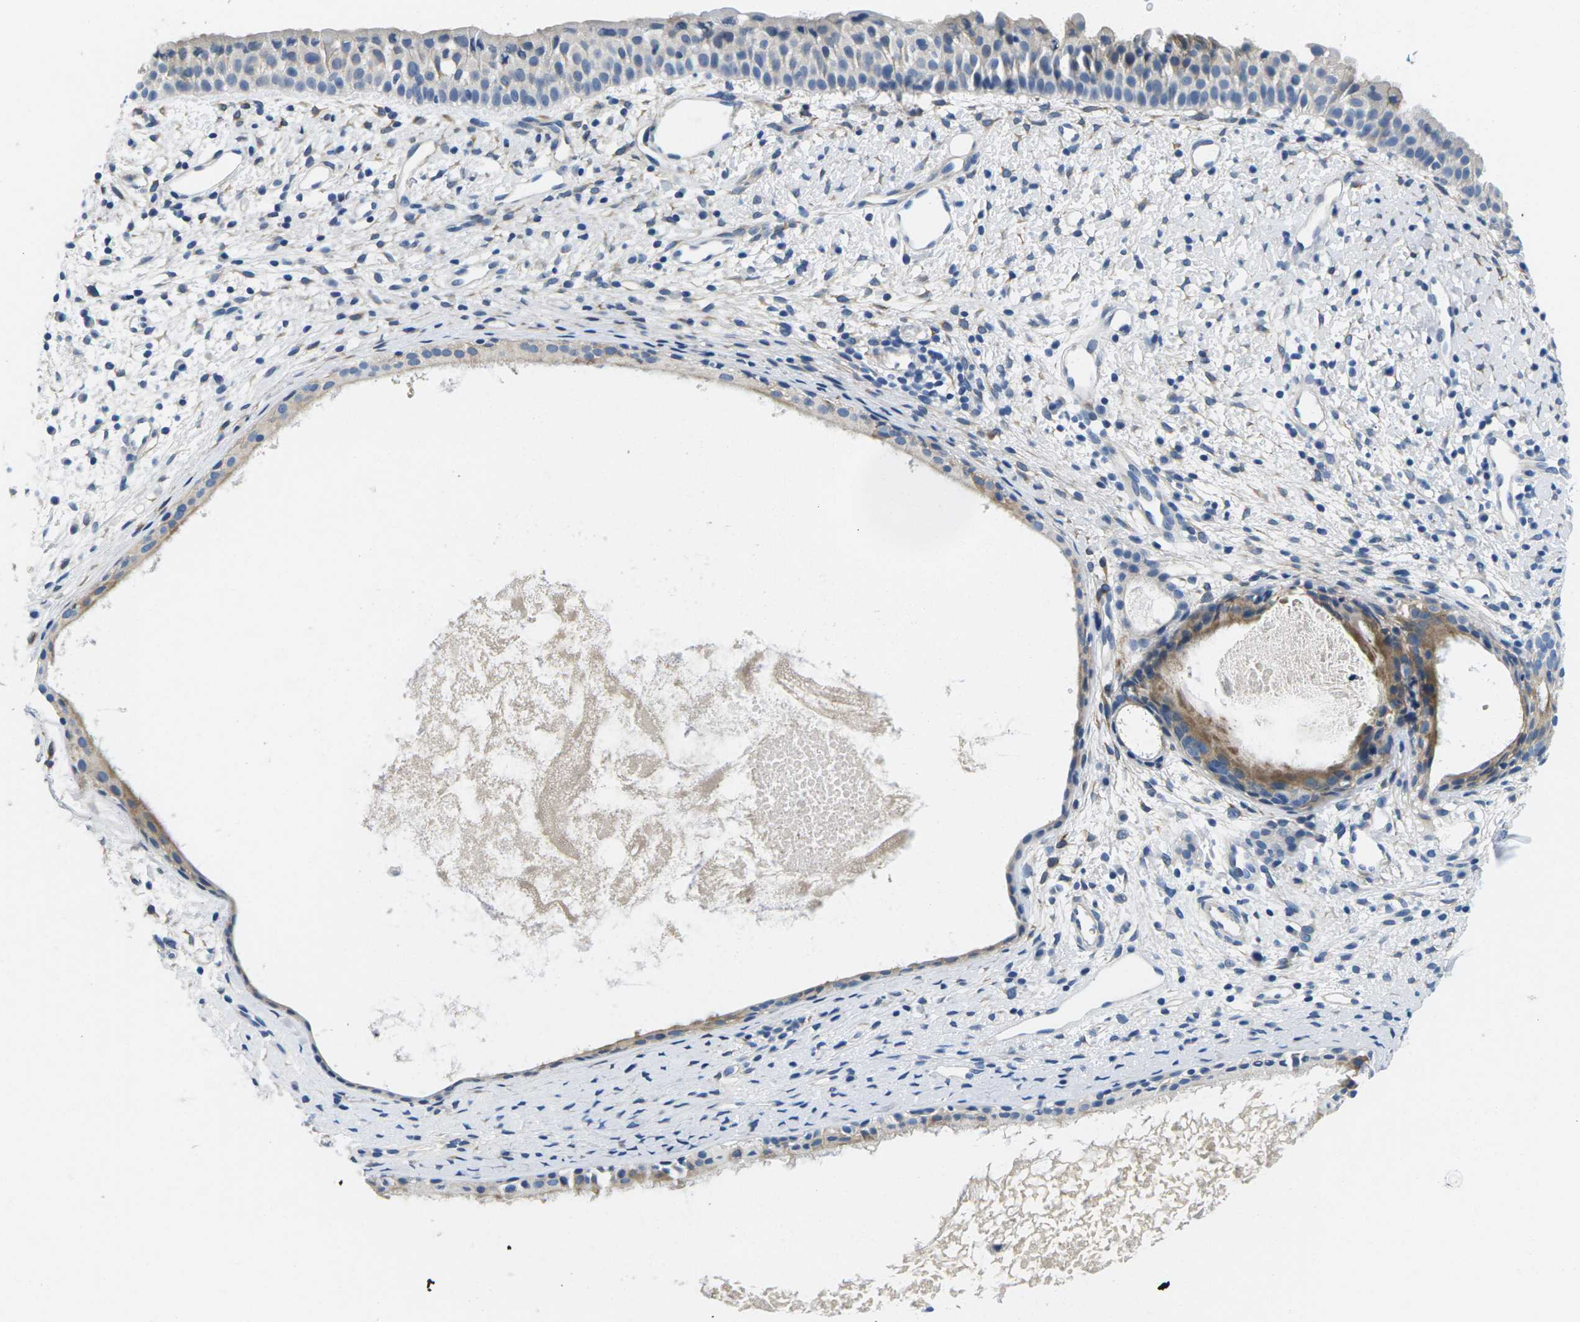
{"staining": {"intensity": "moderate", "quantity": "<25%", "location": "cytoplasmic/membranous"}, "tissue": "nasopharynx", "cell_type": "Respiratory epithelial cells", "image_type": "normal", "snomed": [{"axis": "morphology", "description": "Normal tissue, NOS"}, {"axis": "topography", "description": "Nasopharynx"}], "caption": "A micrograph of nasopharynx stained for a protein reveals moderate cytoplasmic/membranous brown staining in respiratory epithelial cells. Nuclei are stained in blue.", "gene": "TSPAN2", "patient": {"sex": "male", "age": 22}}